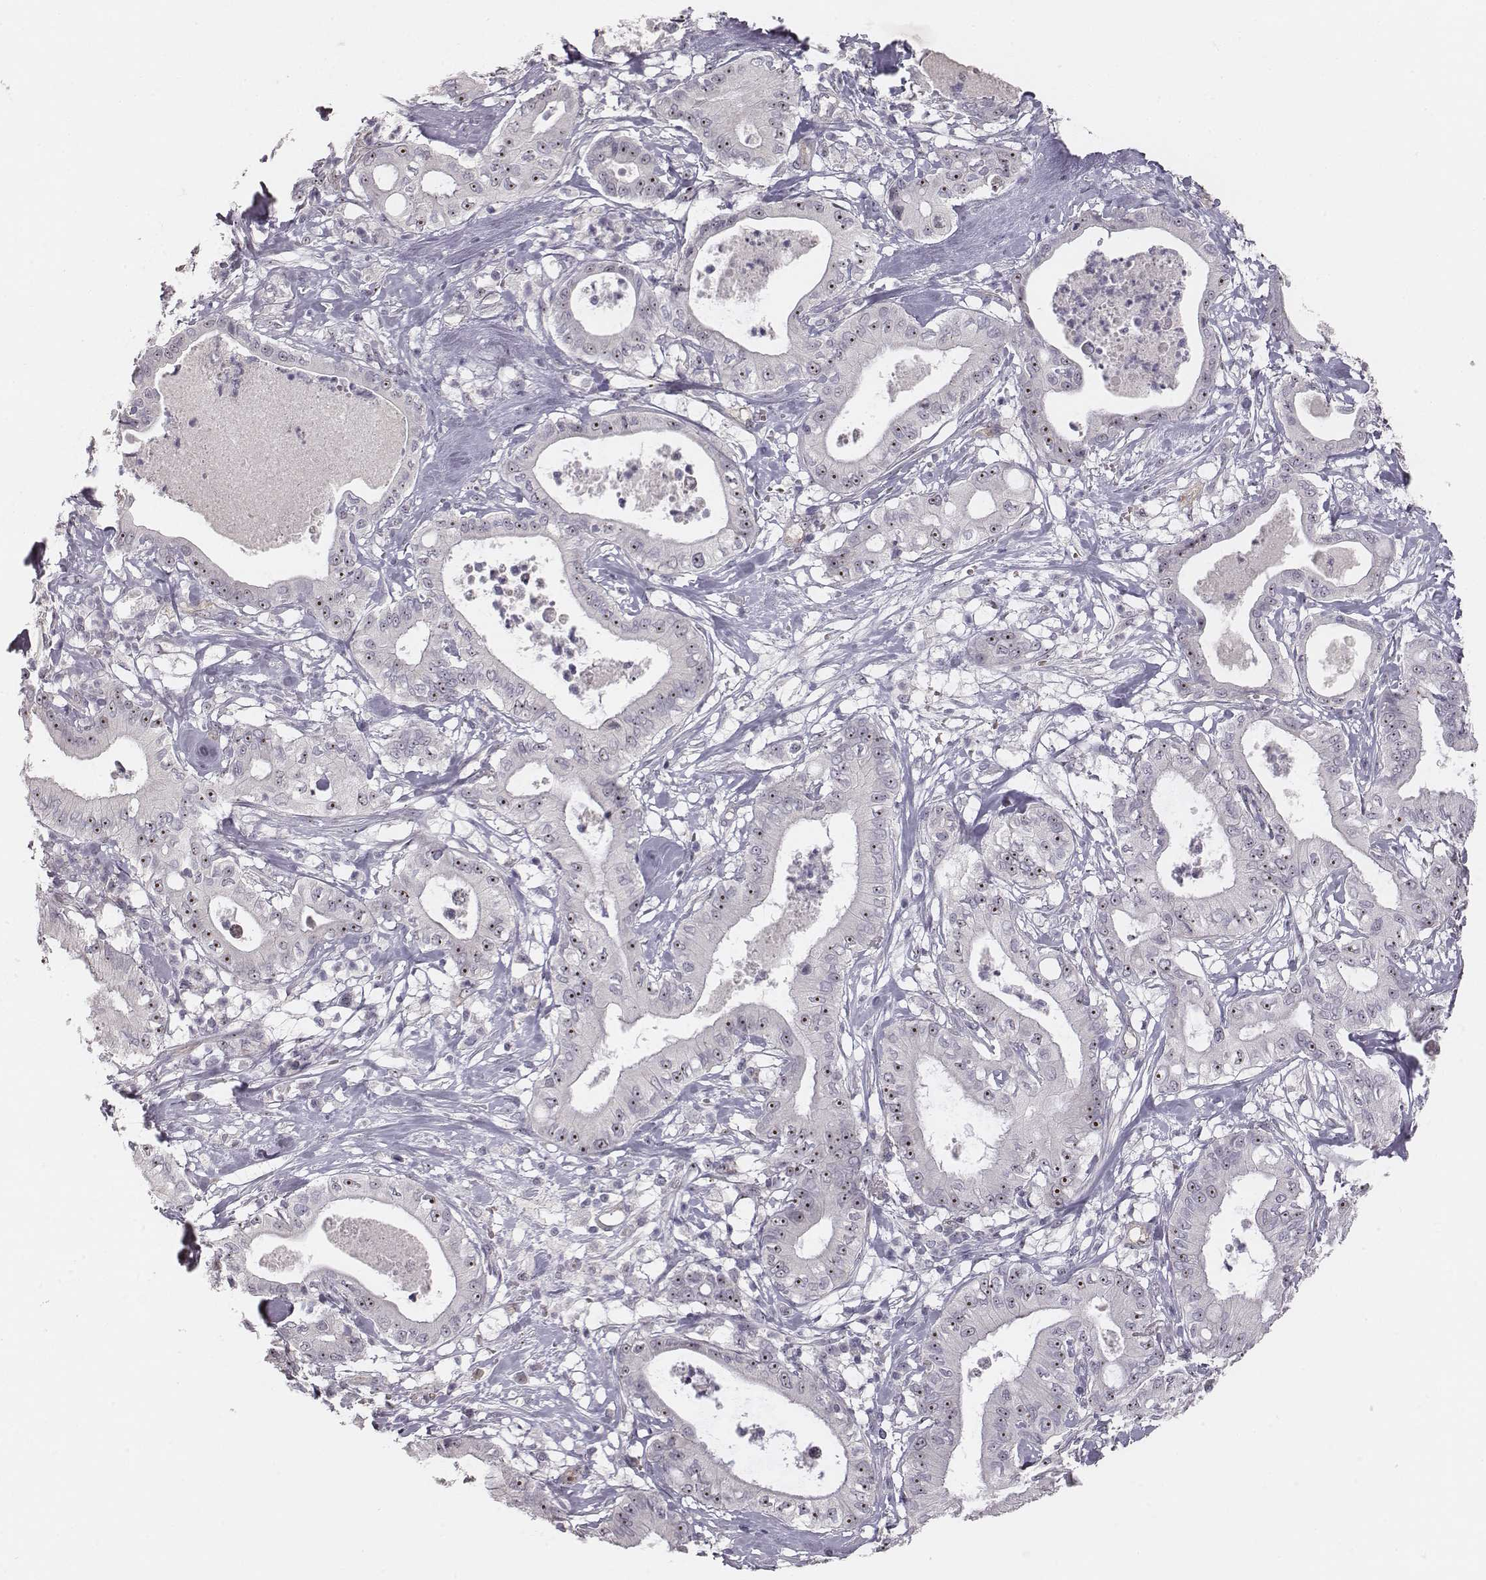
{"staining": {"intensity": "strong", "quantity": ">75%", "location": "nuclear"}, "tissue": "pancreatic cancer", "cell_type": "Tumor cells", "image_type": "cancer", "snomed": [{"axis": "morphology", "description": "Adenocarcinoma, NOS"}, {"axis": "topography", "description": "Pancreas"}], "caption": "Protein staining of pancreatic cancer (adenocarcinoma) tissue displays strong nuclear positivity in about >75% of tumor cells.", "gene": "NIFK", "patient": {"sex": "male", "age": 71}}